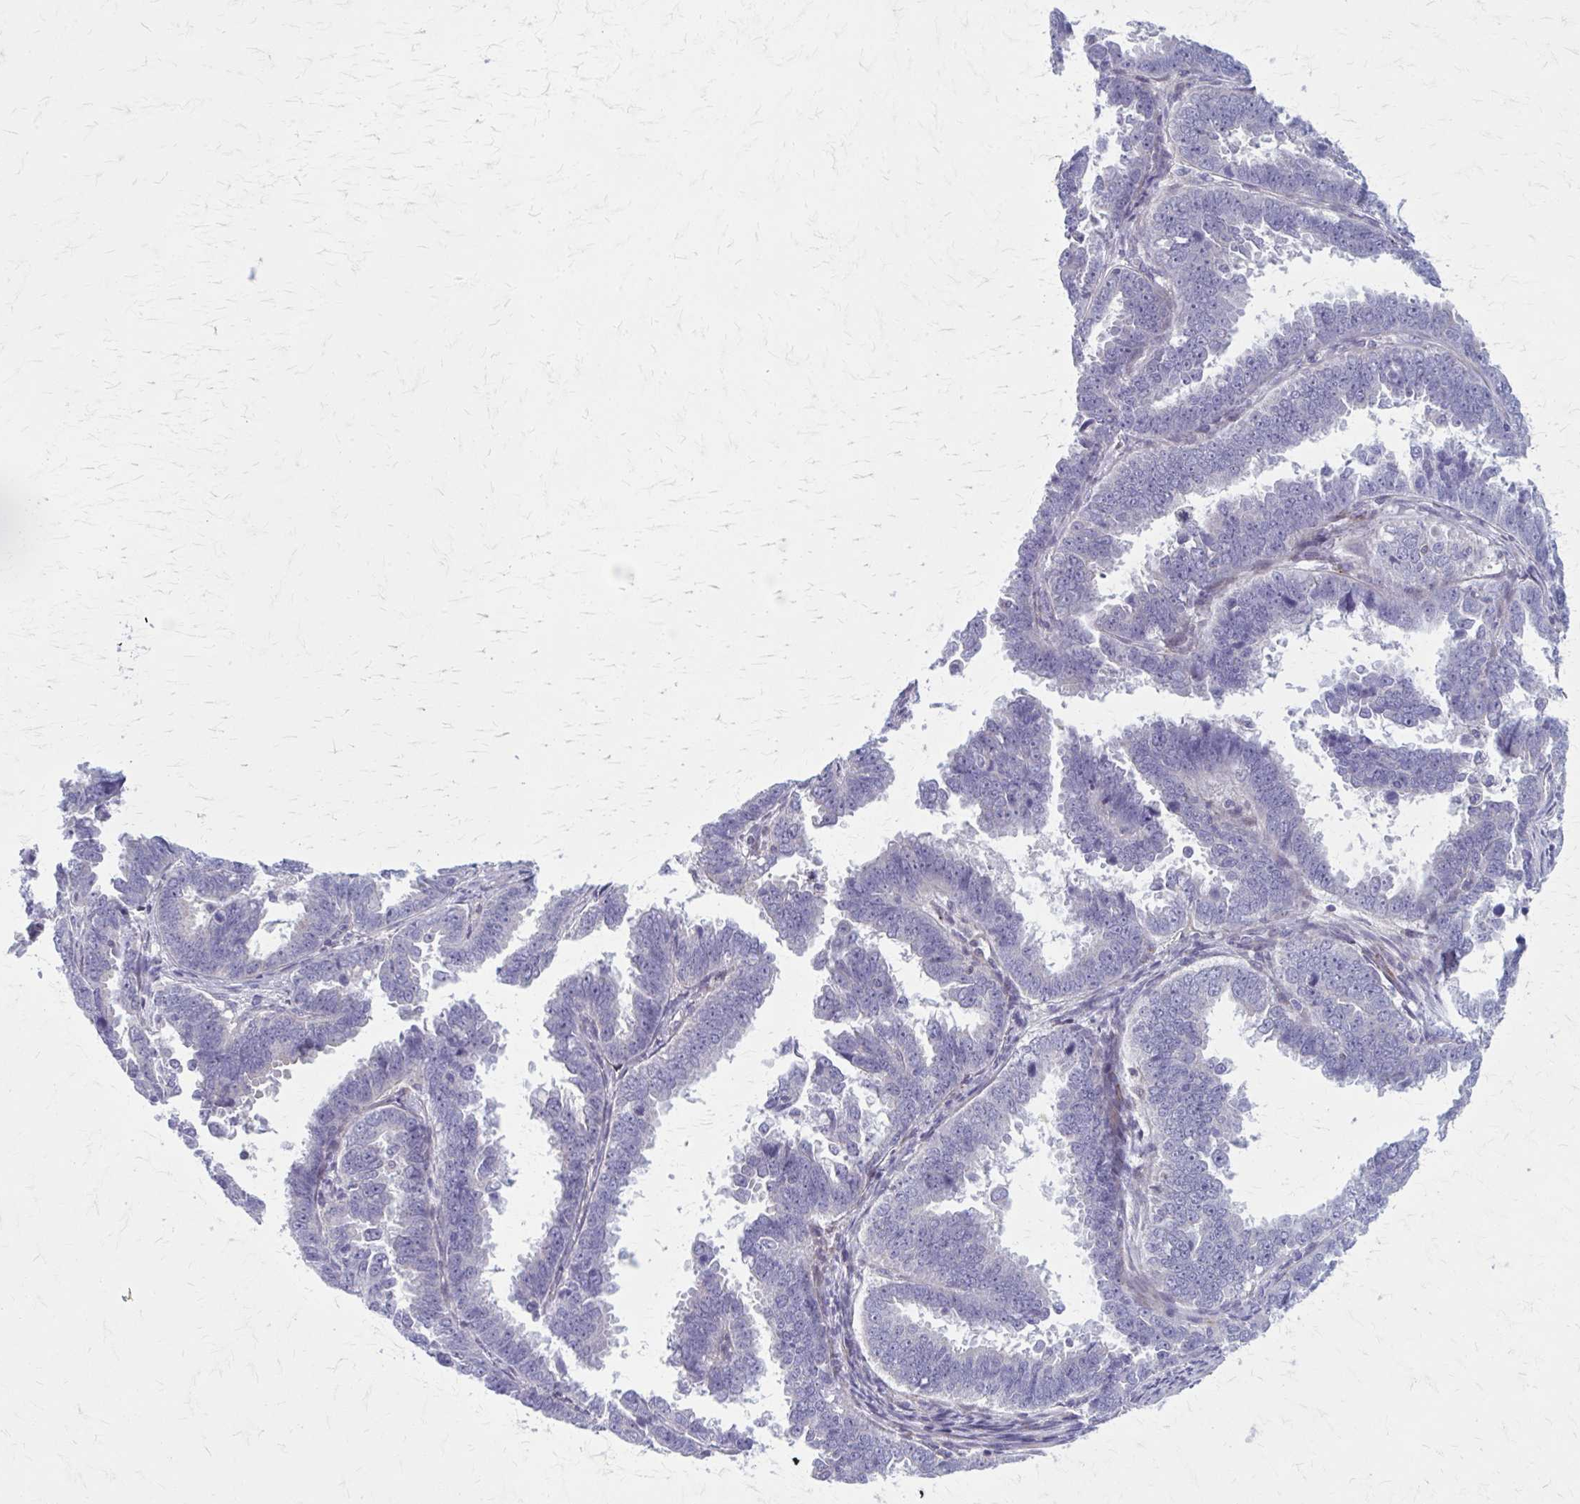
{"staining": {"intensity": "negative", "quantity": "none", "location": "none"}, "tissue": "endometrial cancer", "cell_type": "Tumor cells", "image_type": "cancer", "snomed": [{"axis": "morphology", "description": "Adenocarcinoma, NOS"}, {"axis": "topography", "description": "Endometrium"}], "caption": "This is an immunohistochemistry micrograph of endometrial cancer. There is no positivity in tumor cells.", "gene": "PITPNM1", "patient": {"sex": "female", "age": 75}}